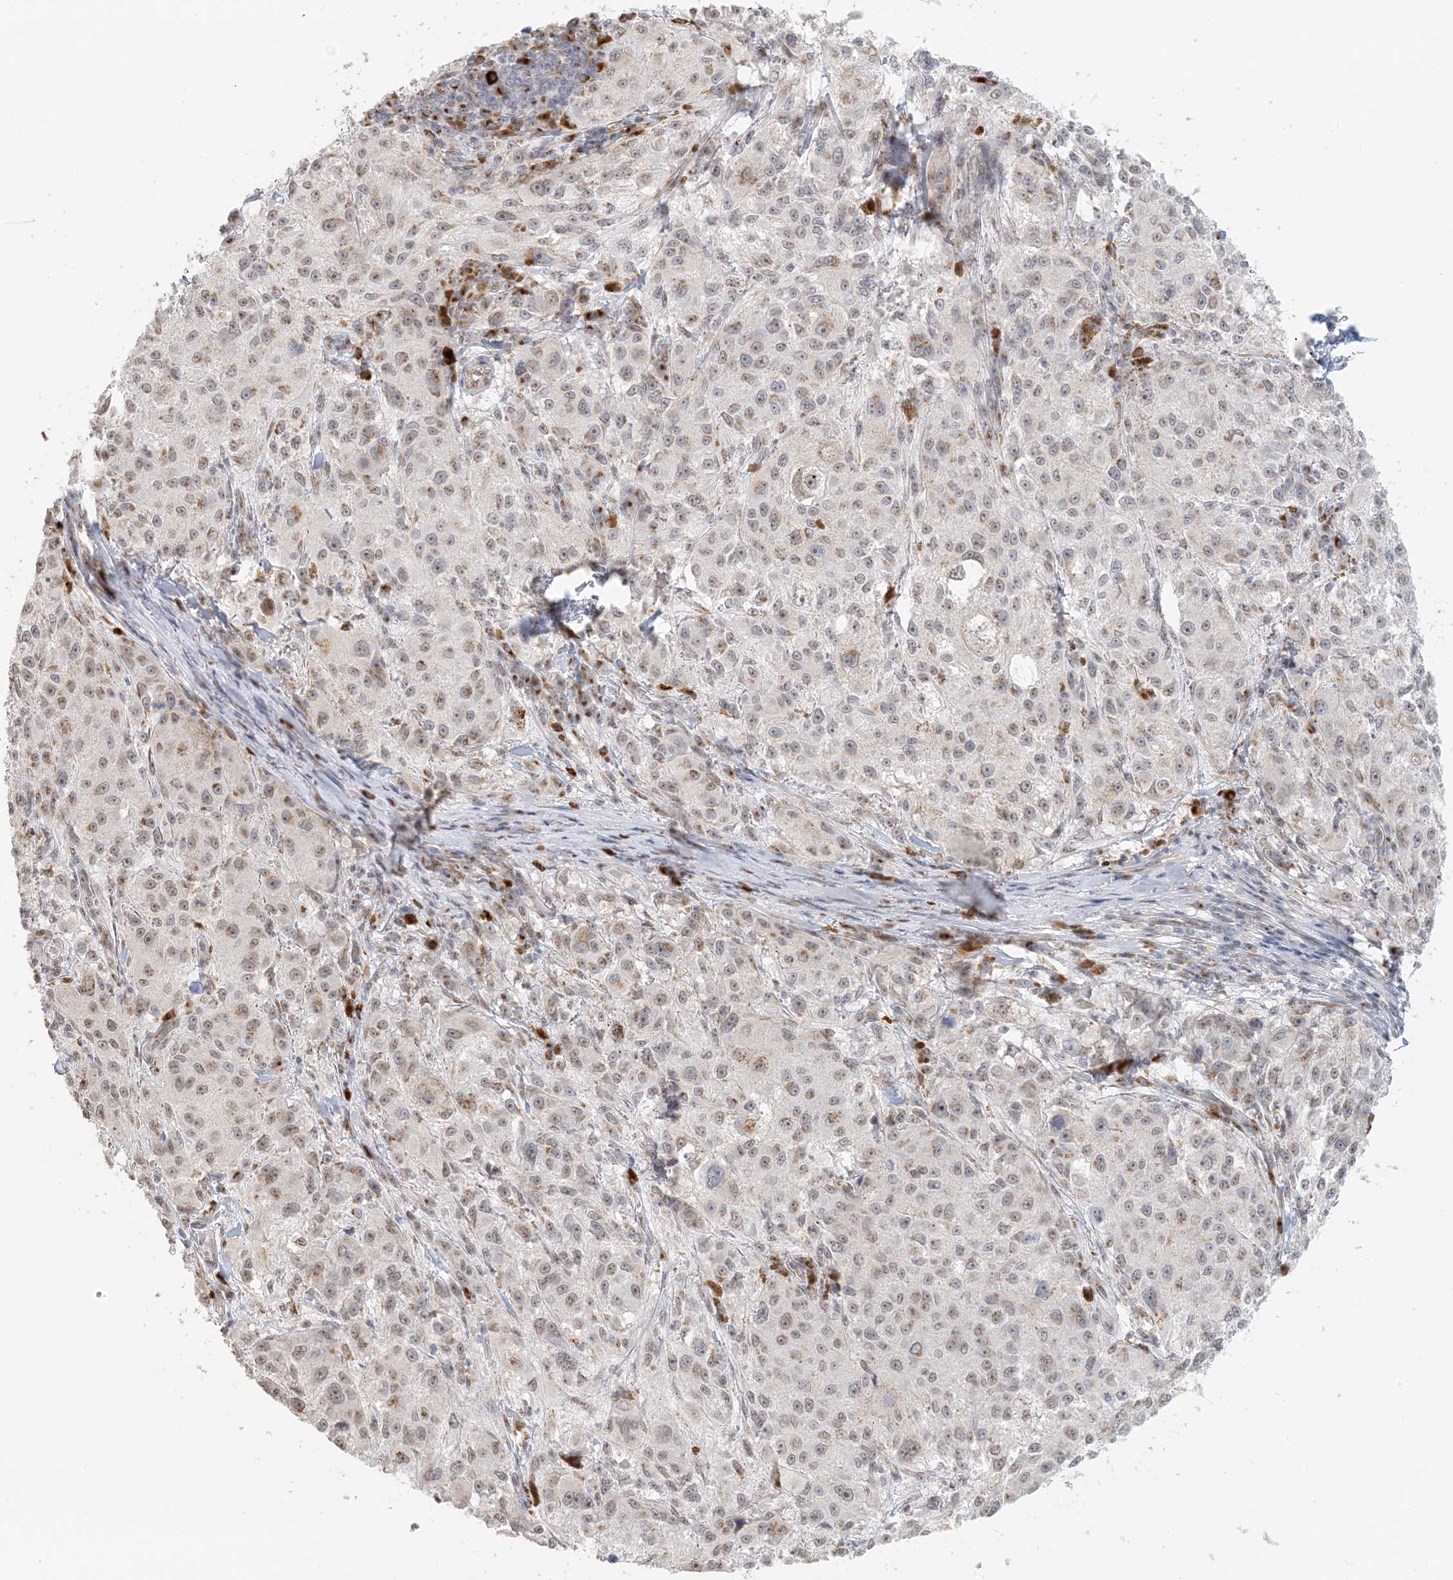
{"staining": {"intensity": "weak", "quantity": "25%-75%", "location": "cytoplasmic/membranous,nuclear"}, "tissue": "melanoma", "cell_type": "Tumor cells", "image_type": "cancer", "snomed": [{"axis": "morphology", "description": "Necrosis, NOS"}, {"axis": "morphology", "description": "Malignant melanoma, NOS"}, {"axis": "topography", "description": "Skin"}], "caption": "The immunohistochemical stain highlights weak cytoplasmic/membranous and nuclear staining in tumor cells of melanoma tissue.", "gene": "ZCCHC4", "patient": {"sex": "female", "age": 87}}